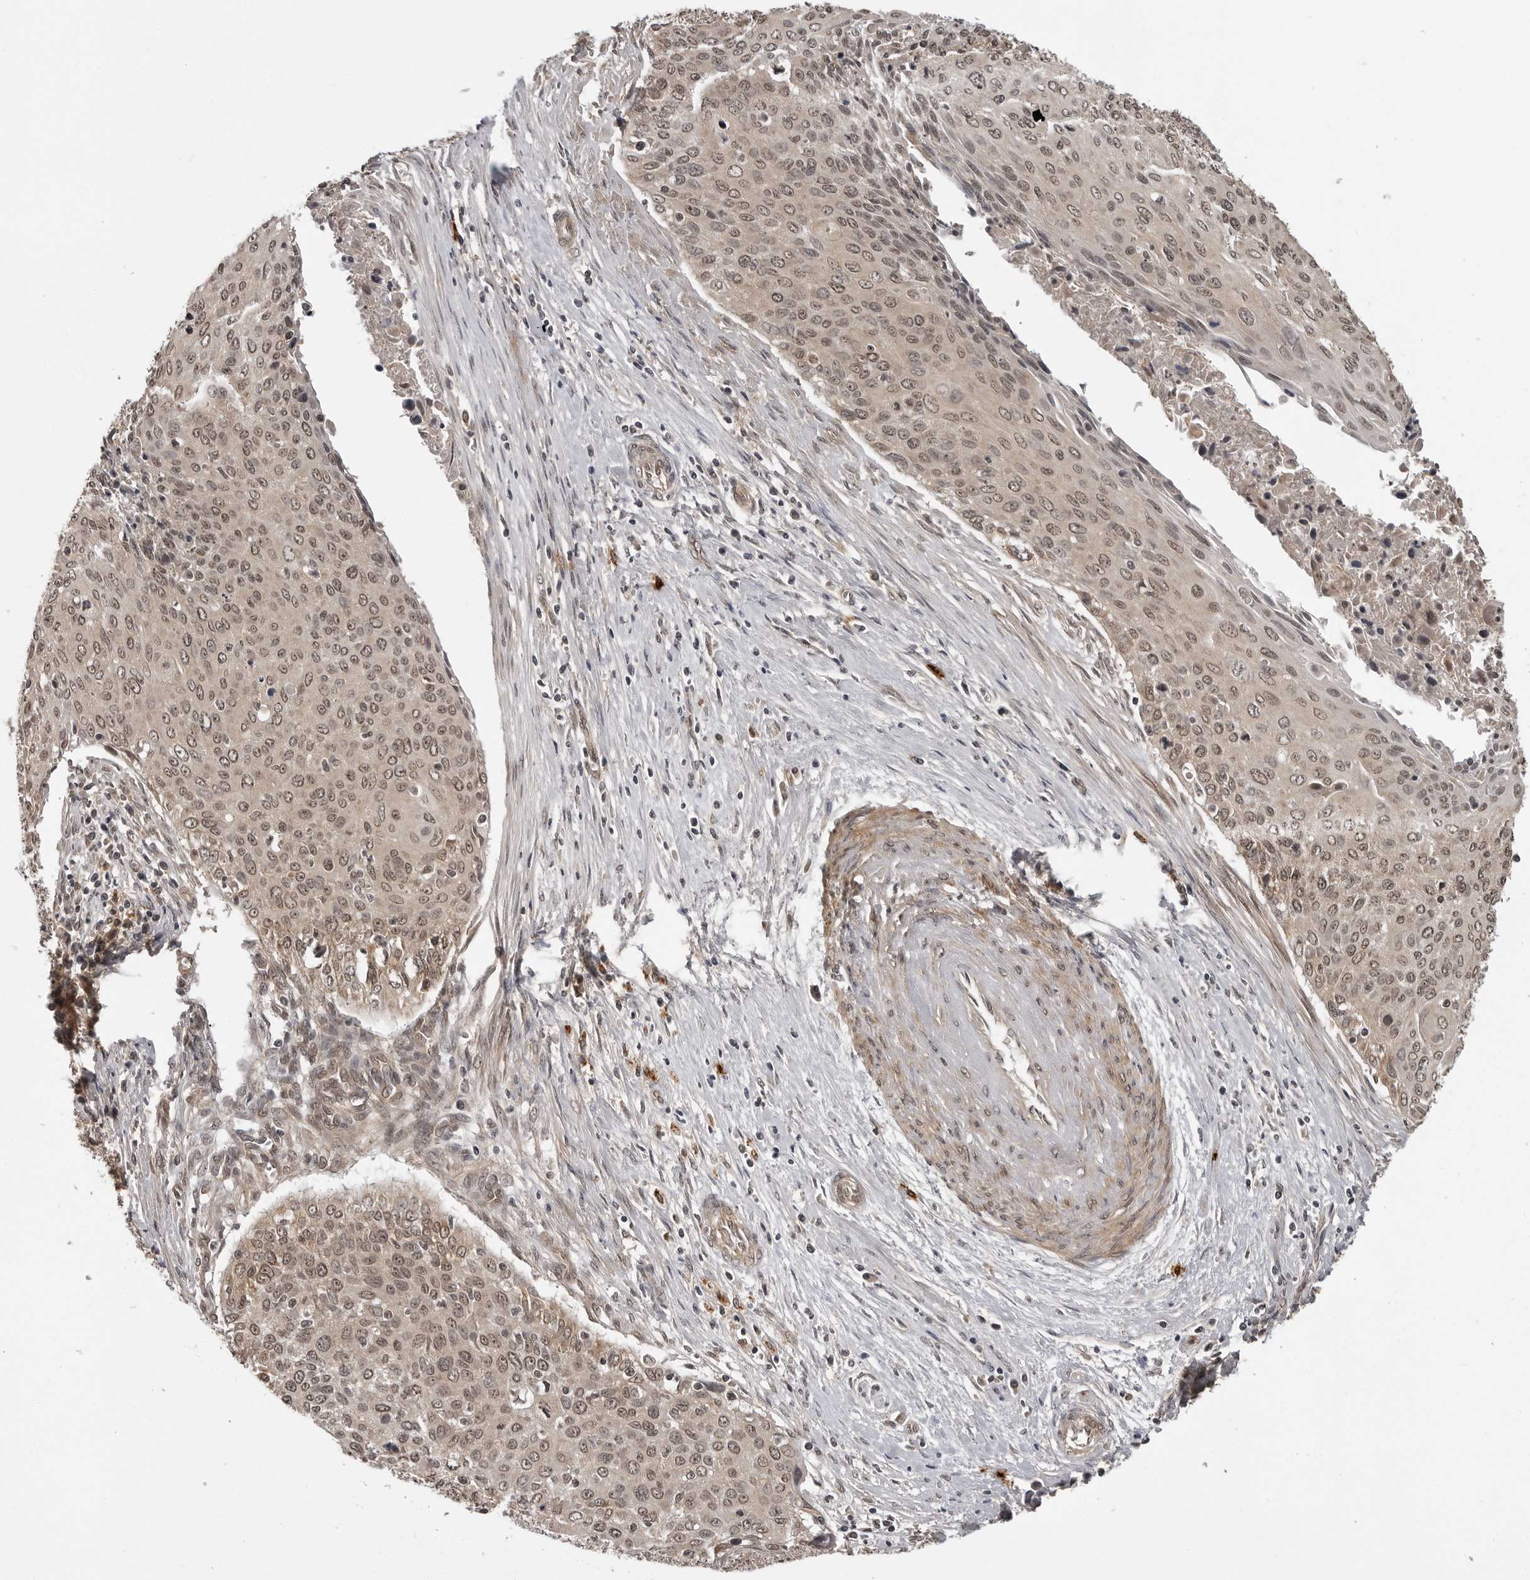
{"staining": {"intensity": "weak", "quantity": ">75%", "location": "nuclear"}, "tissue": "cervical cancer", "cell_type": "Tumor cells", "image_type": "cancer", "snomed": [{"axis": "morphology", "description": "Squamous cell carcinoma, NOS"}, {"axis": "topography", "description": "Cervix"}], "caption": "Squamous cell carcinoma (cervical) was stained to show a protein in brown. There is low levels of weak nuclear staining in about >75% of tumor cells. Ihc stains the protein in brown and the nuclei are stained blue.", "gene": "IL24", "patient": {"sex": "female", "age": 55}}